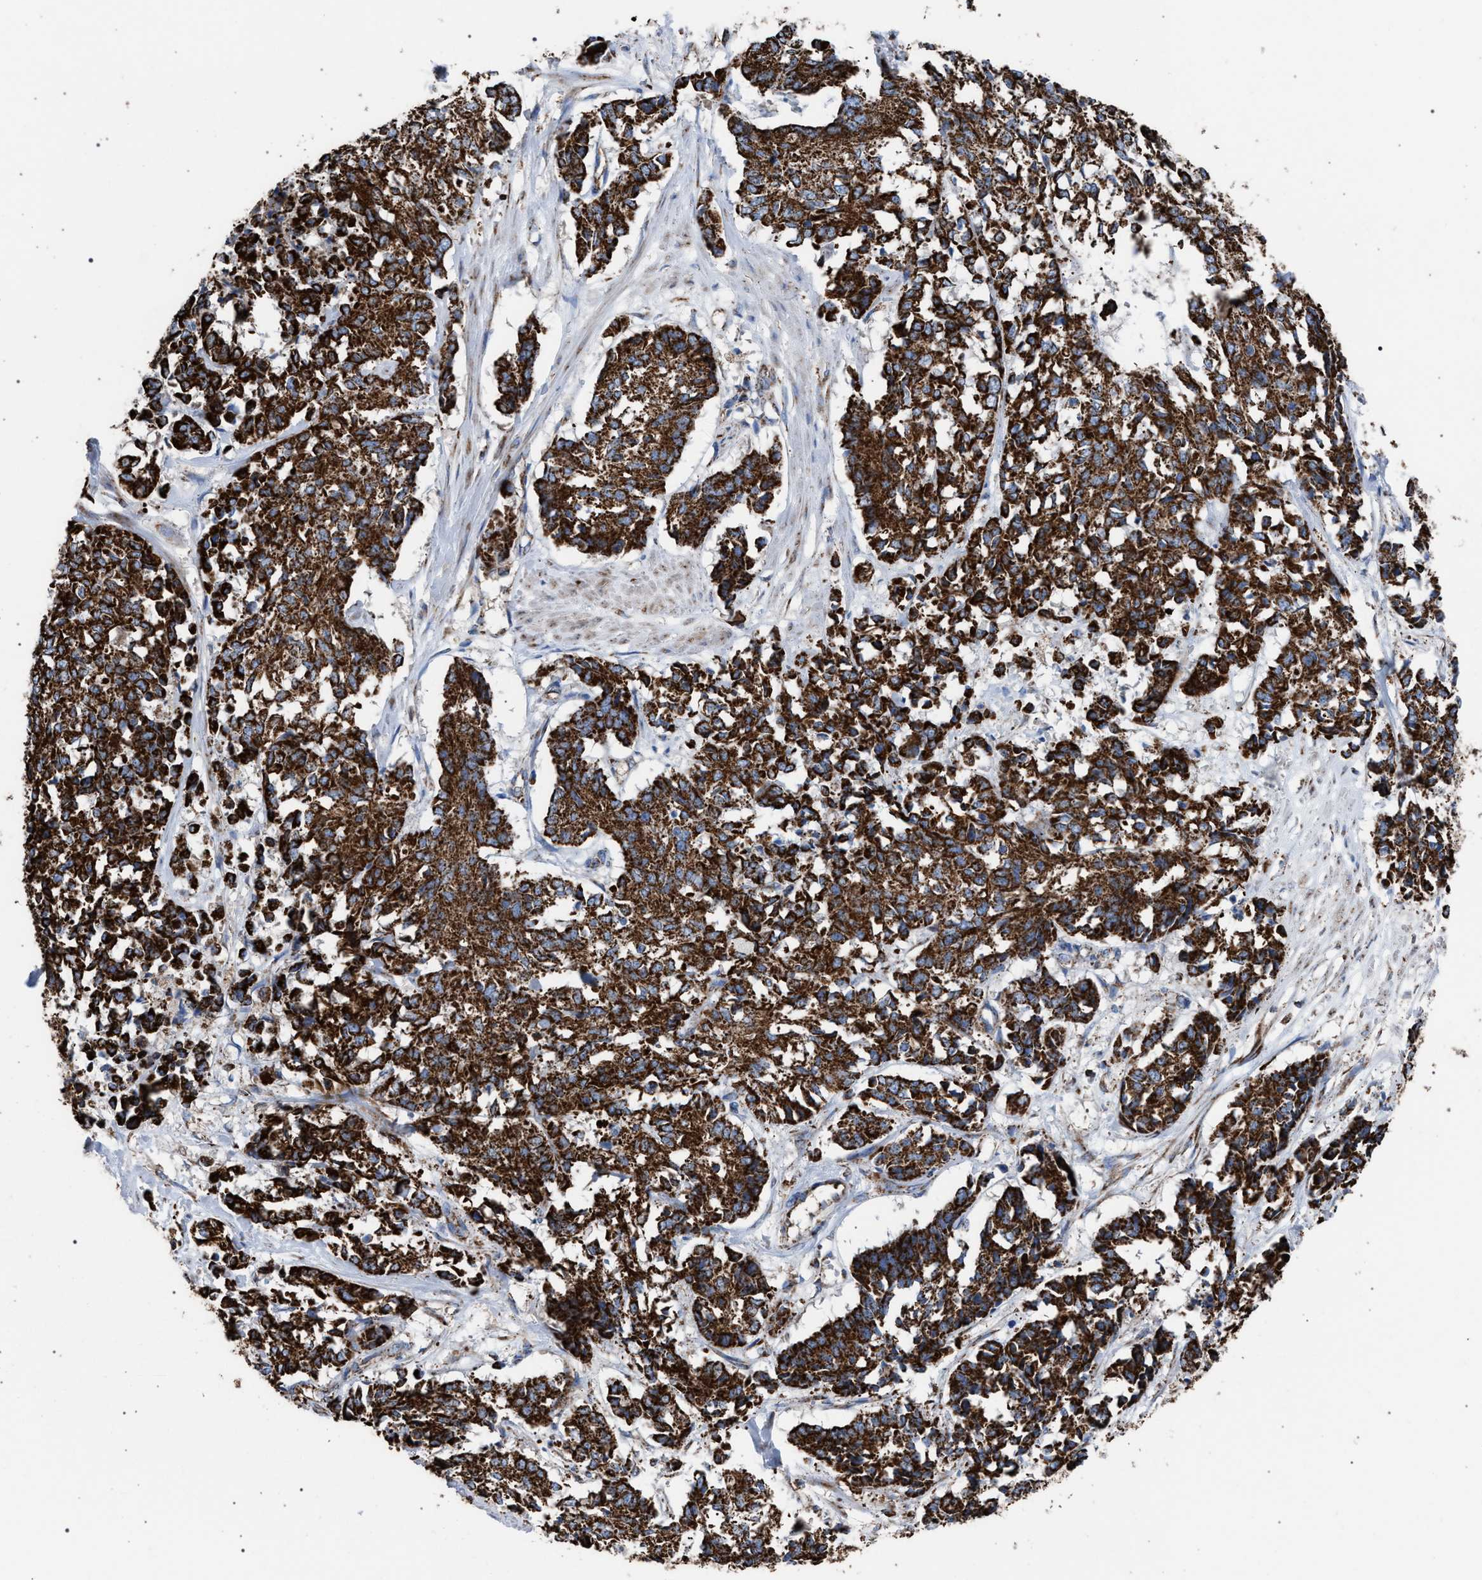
{"staining": {"intensity": "strong", "quantity": ">75%", "location": "cytoplasmic/membranous"}, "tissue": "cervical cancer", "cell_type": "Tumor cells", "image_type": "cancer", "snomed": [{"axis": "morphology", "description": "Squamous cell carcinoma, NOS"}, {"axis": "topography", "description": "Cervix"}], "caption": "Human cervical squamous cell carcinoma stained with a brown dye exhibits strong cytoplasmic/membranous positive staining in approximately >75% of tumor cells.", "gene": "VPS13A", "patient": {"sex": "female", "age": 35}}